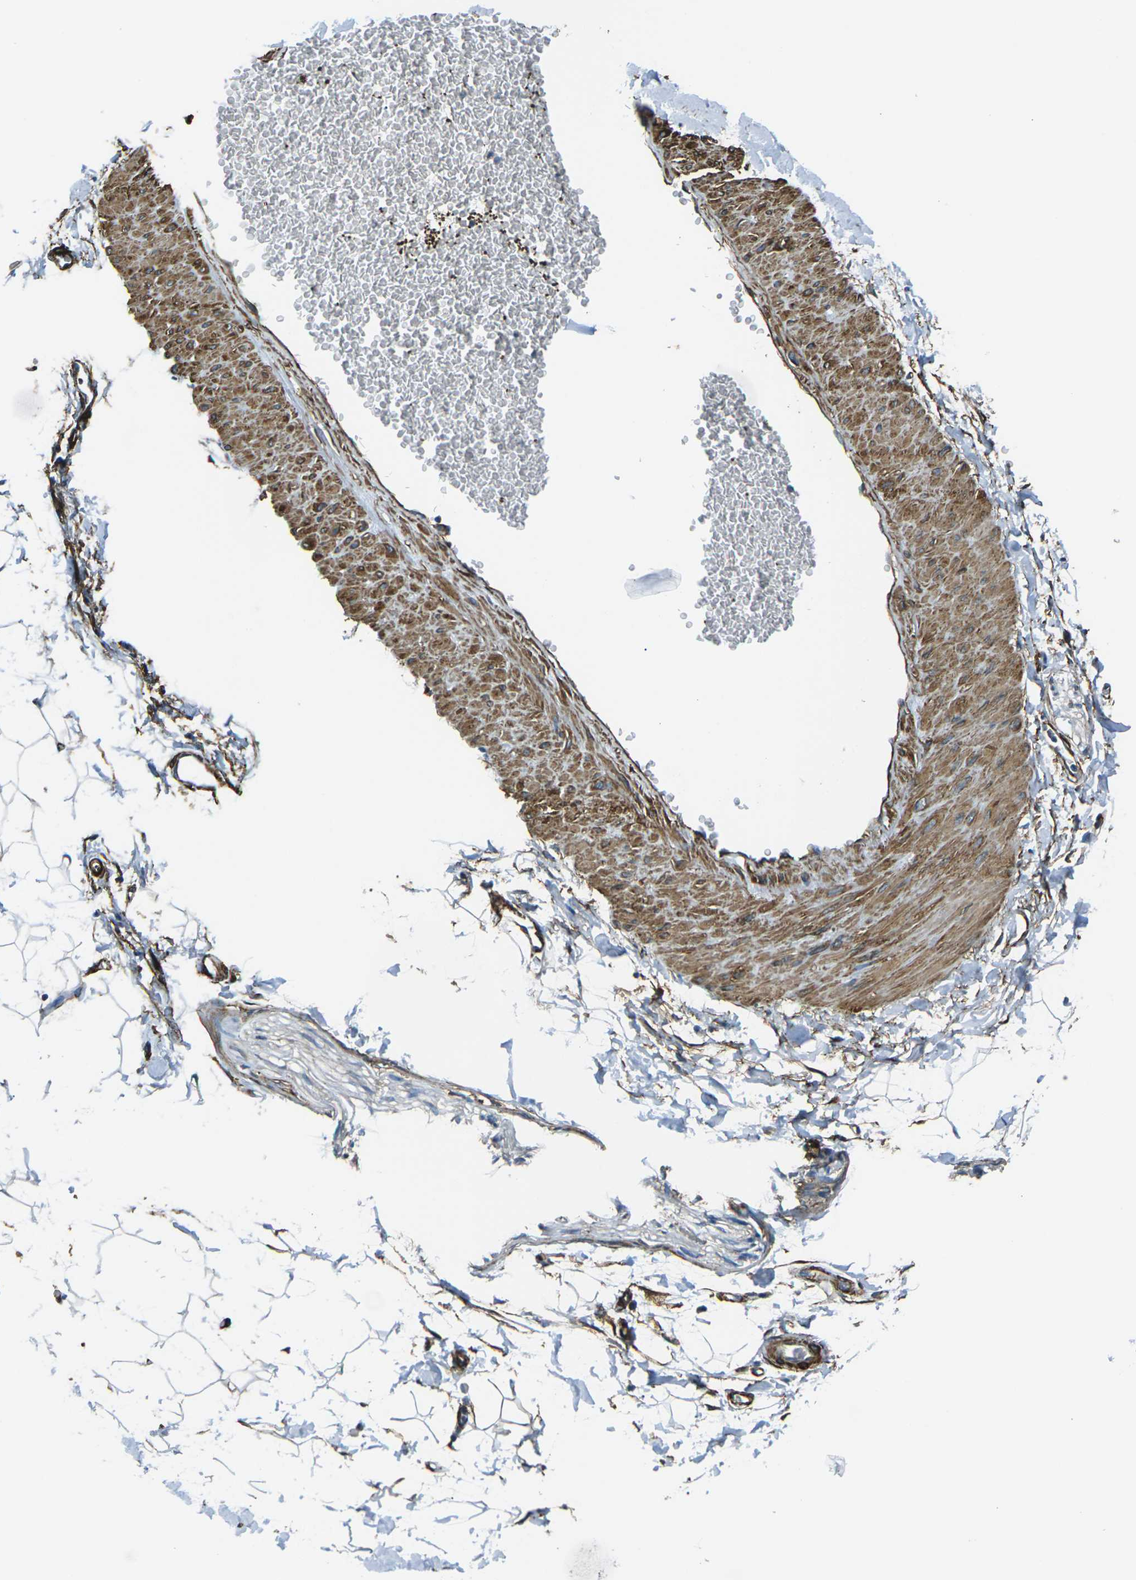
{"staining": {"intensity": "negative", "quantity": "none", "location": "none"}, "tissue": "adipose tissue", "cell_type": "Adipocytes", "image_type": "normal", "snomed": [{"axis": "morphology", "description": "Normal tissue, NOS"}, {"axis": "topography", "description": "Soft tissue"}], "caption": "Immunohistochemical staining of normal adipose tissue displays no significant expression in adipocytes.", "gene": "GRAMD1C", "patient": {"sex": "male", "age": 72}}